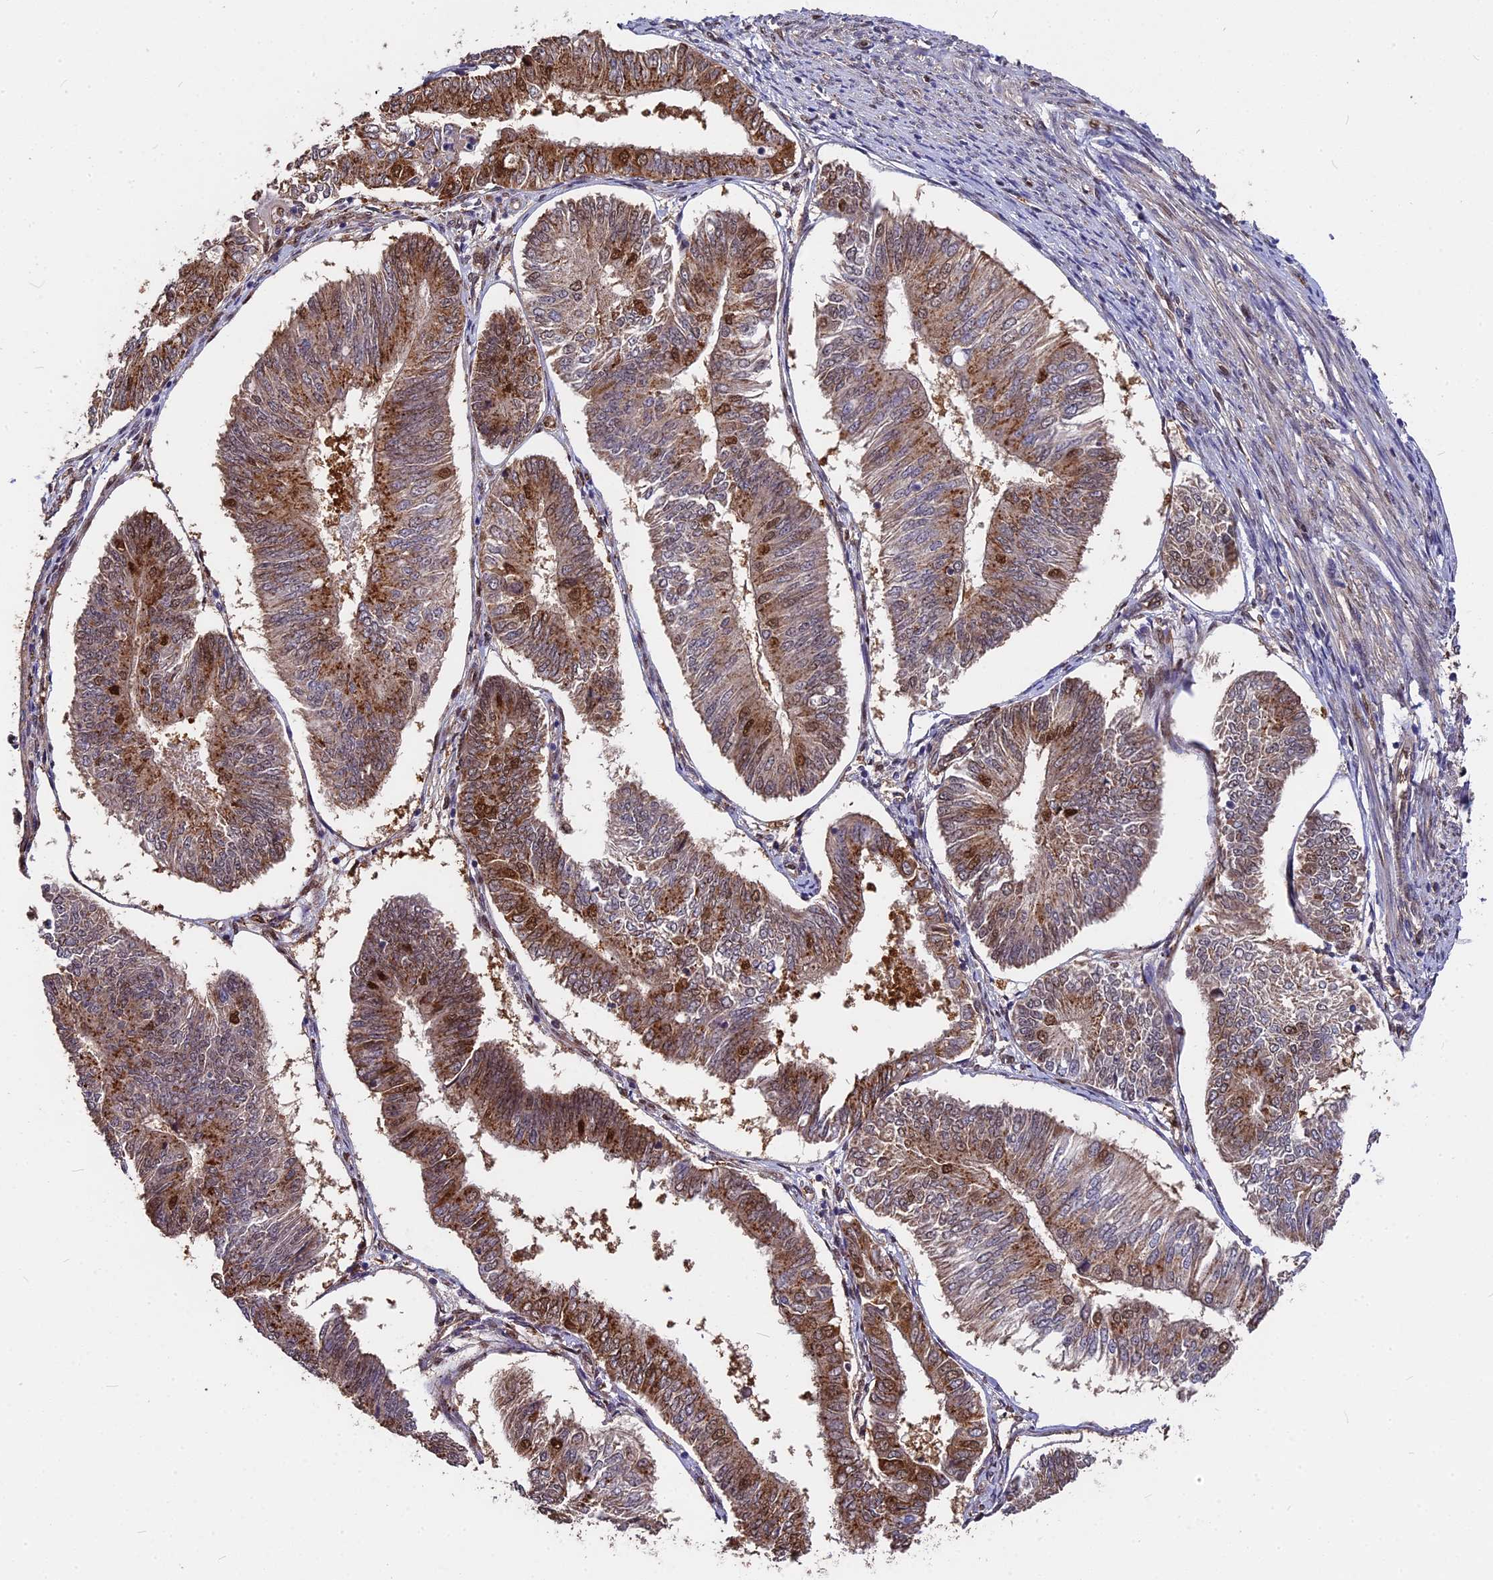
{"staining": {"intensity": "strong", "quantity": "25%-75%", "location": "cytoplasmic/membranous"}, "tissue": "endometrial cancer", "cell_type": "Tumor cells", "image_type": "cancer", "snomed": [{"axis": "morphology", "description": "Adenocarcinoma, NOS"}, {"axis": "topography", "description": "Endometrium"}], "caption": "High-power microscopy captured an immunohistochemistry (IHC) micrograph of endometrial cancer, revealing strong cytoplasmic/membranous staining in approximately 25%-75% of tumor cells.", "gene": "ADRM1", "patient": {"sex": "female", "age": 58}}